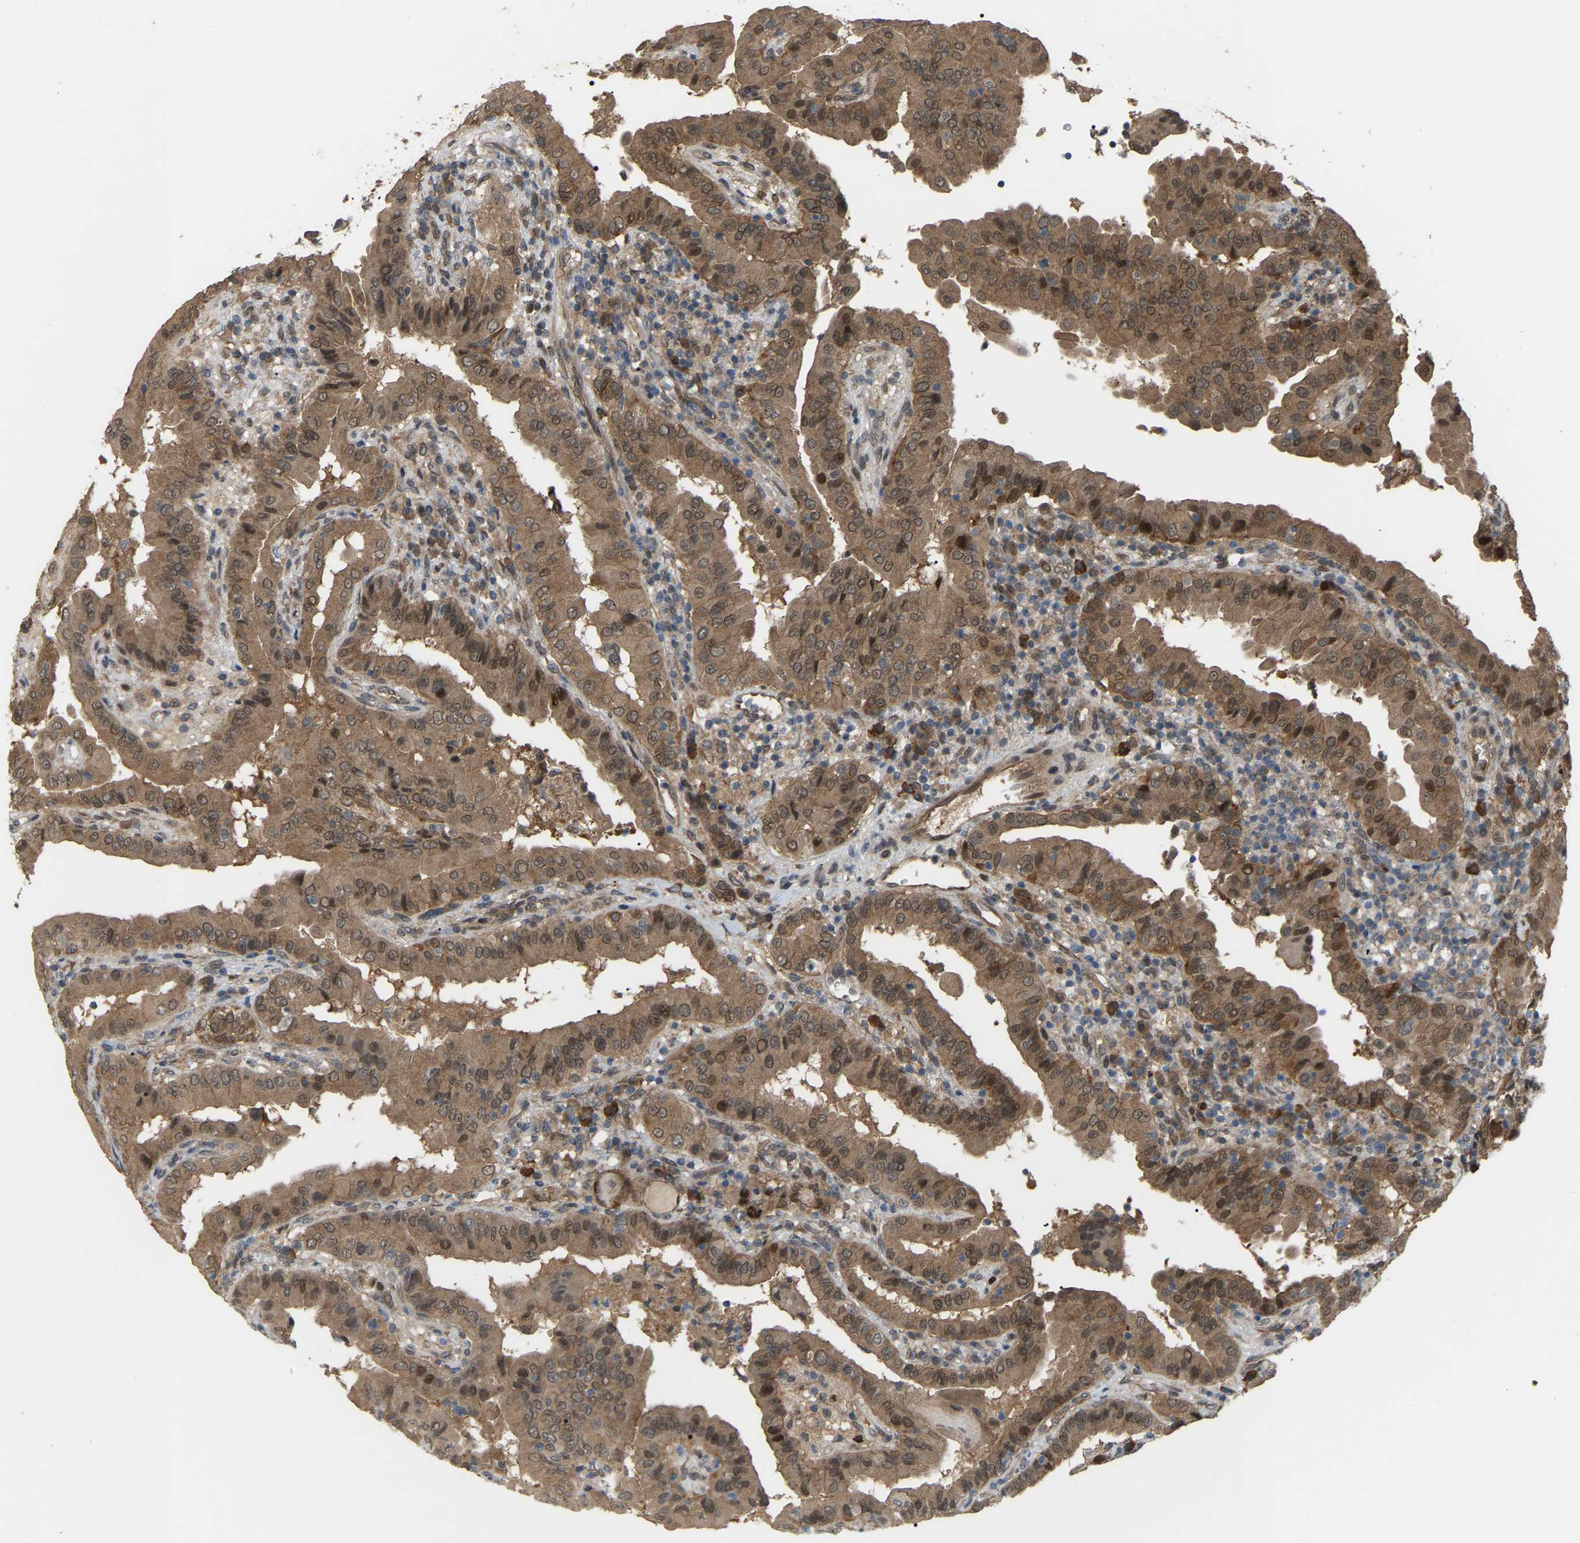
{"staining": {"intensity": "moderate", "quantity": ">75%", "location": "cytoplasmic/membranous,nuclear"}, "tissue": "thyroid cancer", "cell_type": "Tumor cells", "image_type": "cancer", "snomed": [{"axis": "morphology", "description": "Papillary adenocarcinoma, NOS"}, {"axis": "topography", "description": "Thyroid gland"}], "caption": "Moderate cytoplasmic/membranous and nuclear protein expression is present in about >75% of tumor cells in thyroid cancer (papillary adenocarcinoma).", "gene": "CROT", "patient": {"sex": "male", "age": 33}}